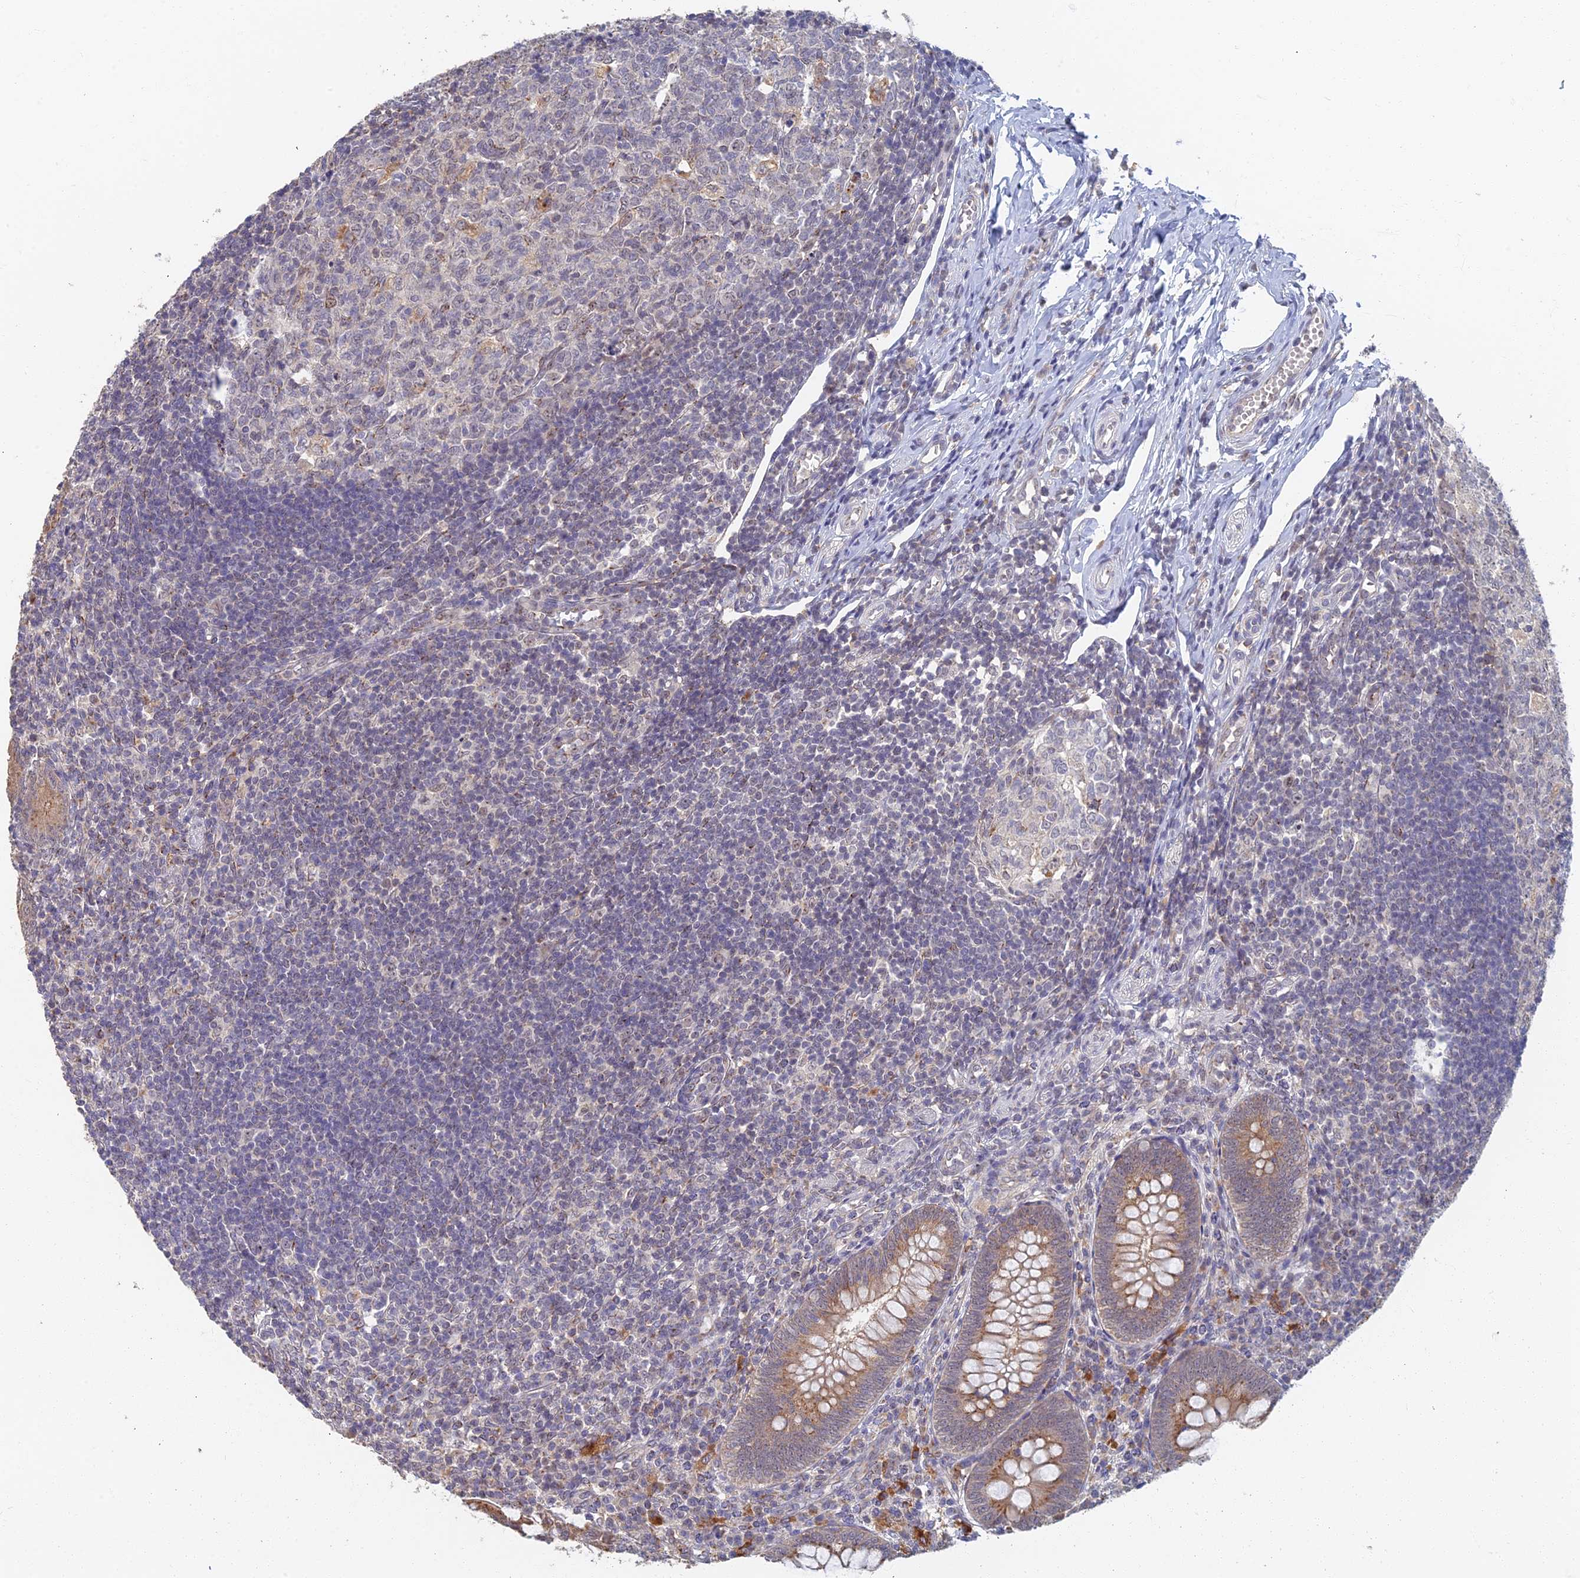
{"staining": {"intensity": "moderate", "quantity": ">75%", "location": "cytoplasmic/membranous"}, "tissue": "appendix", "cell_type": "Glandular cells", "image_type": "normal", "snomed": [{"axis": "morphology", "description": "Normal tissue, NOS"}, {"axis": "topography", "description": "Appendix"}], "caption": "Approximately >75% of glandular cells in benign appendix reveal moderate cytoplasmic/membranous protein staining as visualized by brown immunohistochemical staining.", "gene": "GPATCH1", "patient": {"sex": "male", "age": 14}}